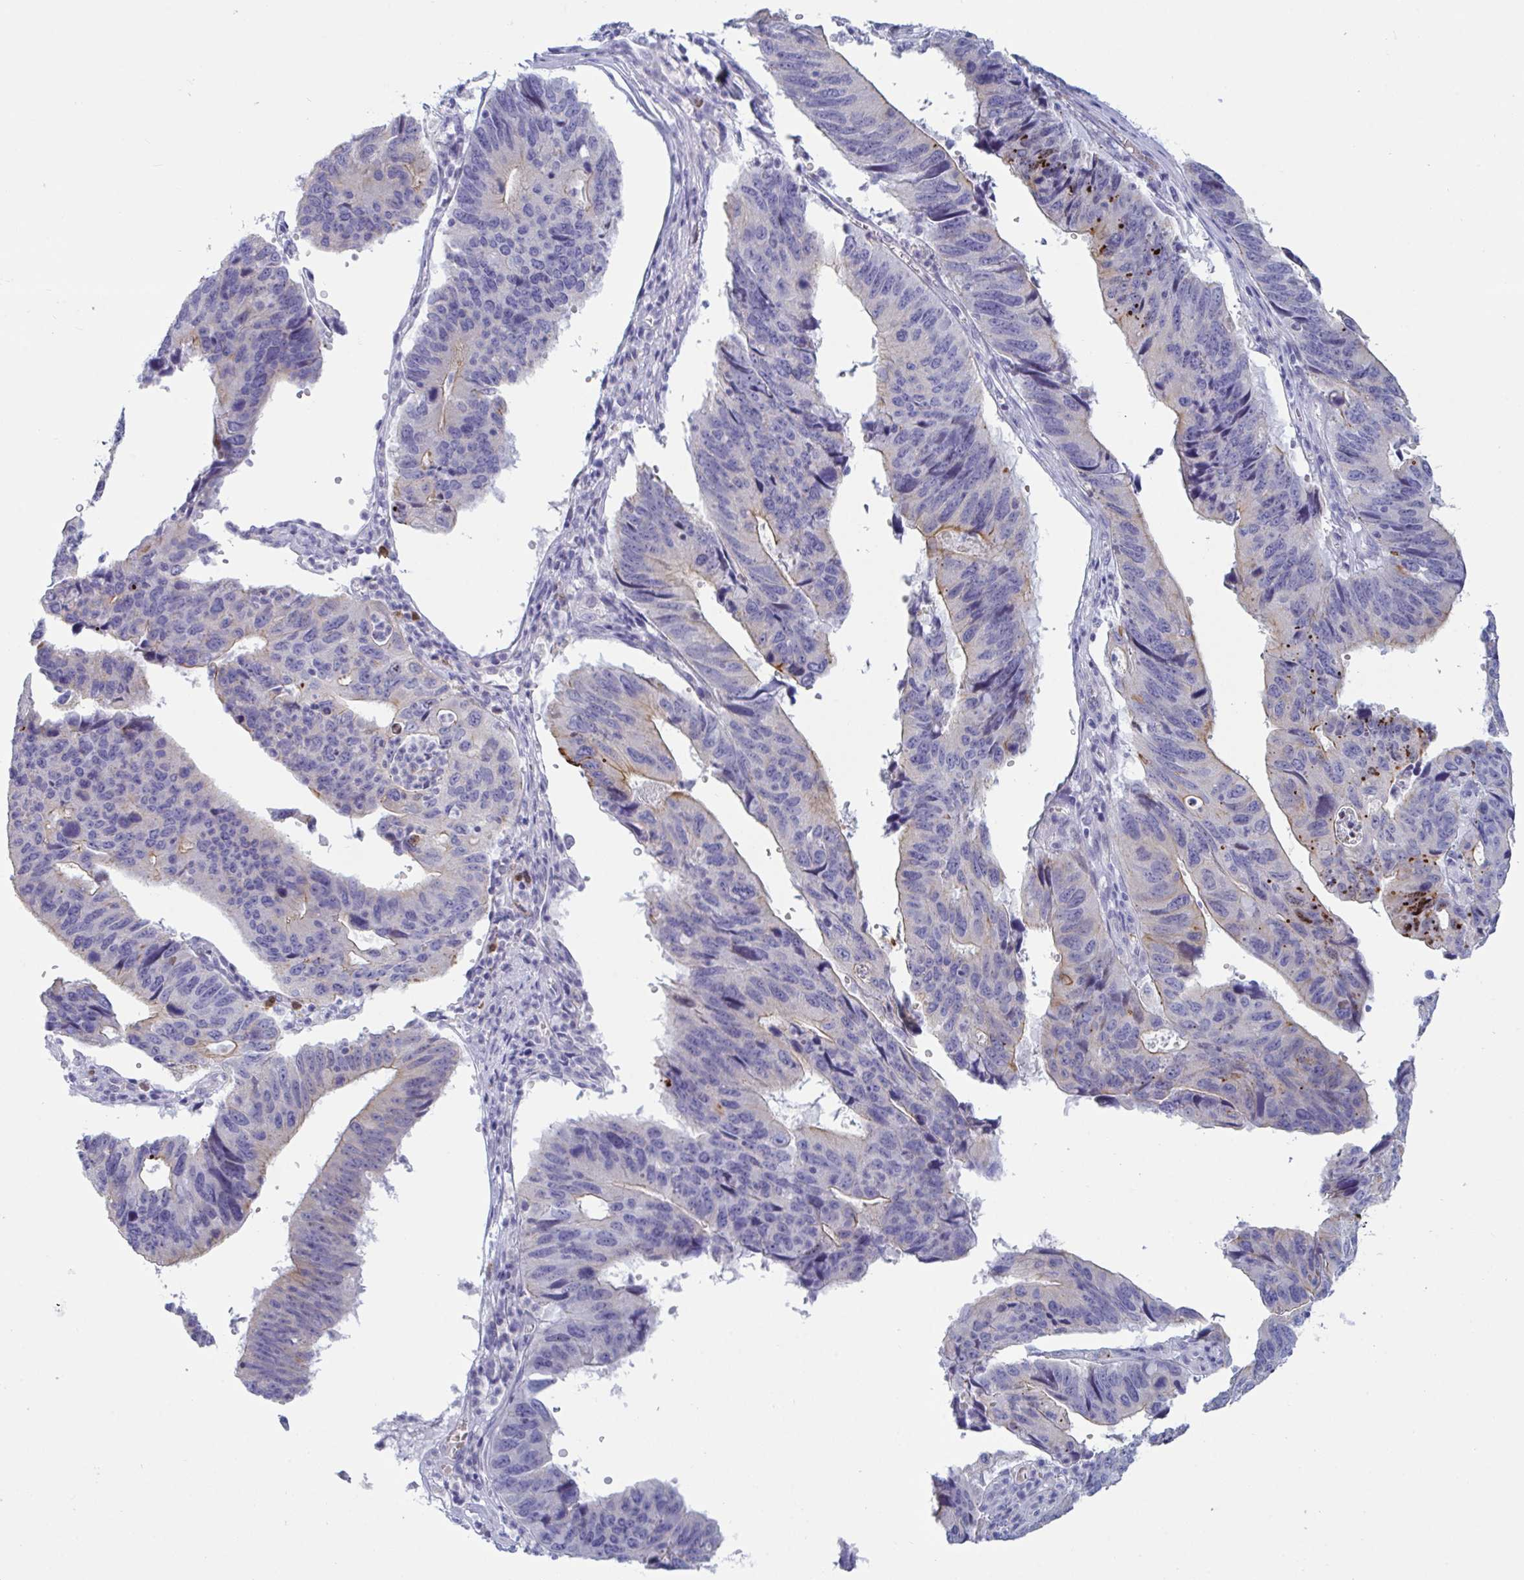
{"staining": {"intensity": "negative", "quantity": "none", "location": "none"}, "tissue": "stomach cancer", "cell_type": "Tumor cells", "image_type": "cancer", "snomed": [{"axis": "morphology", "description": "Adenocarcinoma, NOS"}, {"axis": "topography", "description": "Stomach"}], "caption": "Immunohistochemistry (IHC) photomicrograph of neoplastic tissue: stomach adenocarcinoma stained with DAB demonstrates no significant protein staining in tumor cells.", "gene": "TAS2R38", "patient": {"sex": "male", "age": 59}}